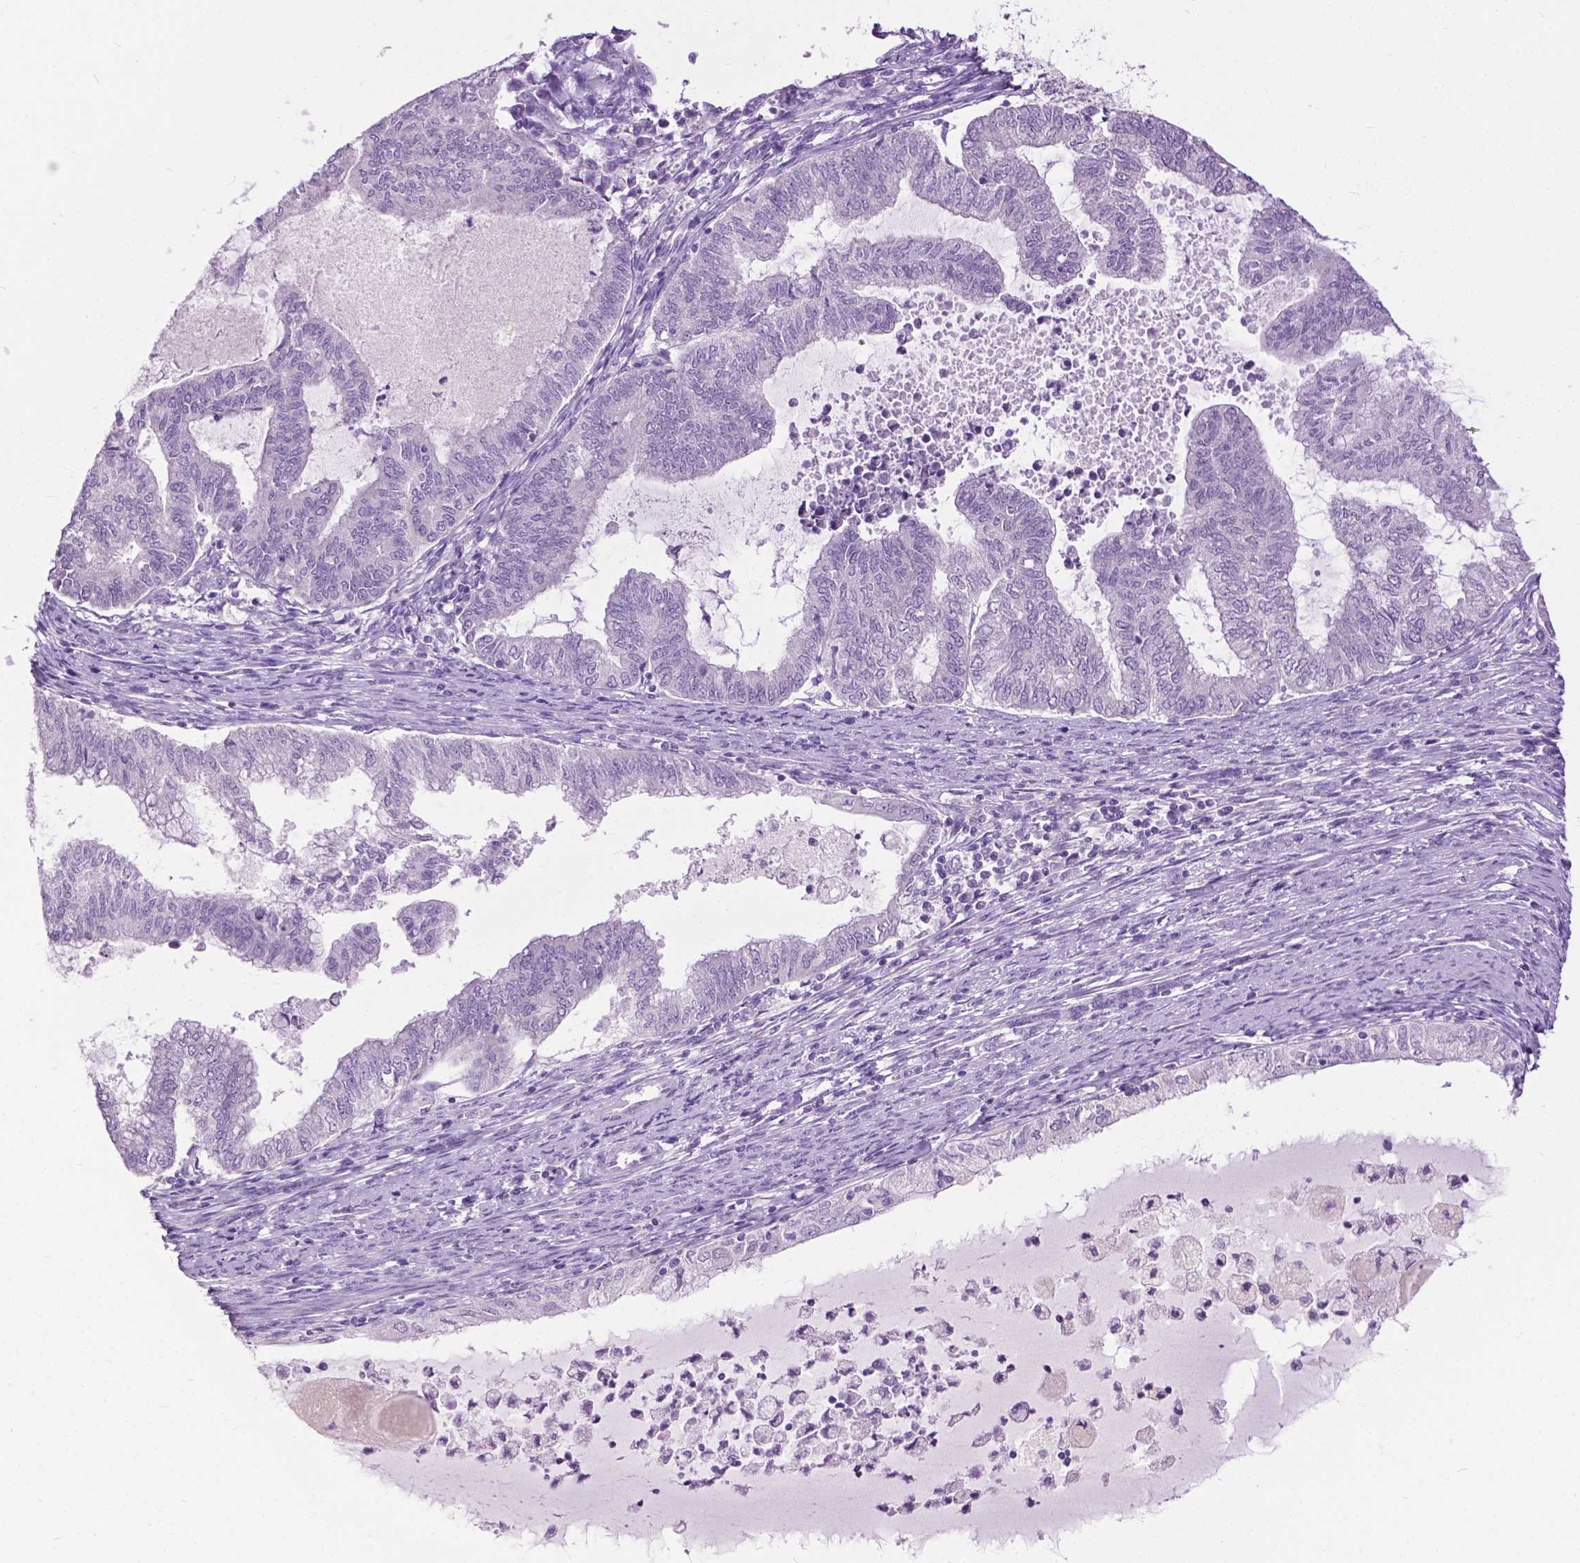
{"staining": {"intensity": "negative", "quantity": "none", "location": "none"}, "tissue": "endometrial cancer", "cell_type": "Tumor cells", "image_type": "cancer", "snomed": [{"axis": "morphology", "description": "Adenocarcinoma, NOS"}, {"axis": "topography", "description": "Endometrium"}], "caption": "Tumor cells show no significant positivity in endometrial cancer (adenocarcinoma).", "gene": "GPR37L1", "patient": {"sex": "female", "age": 79}}